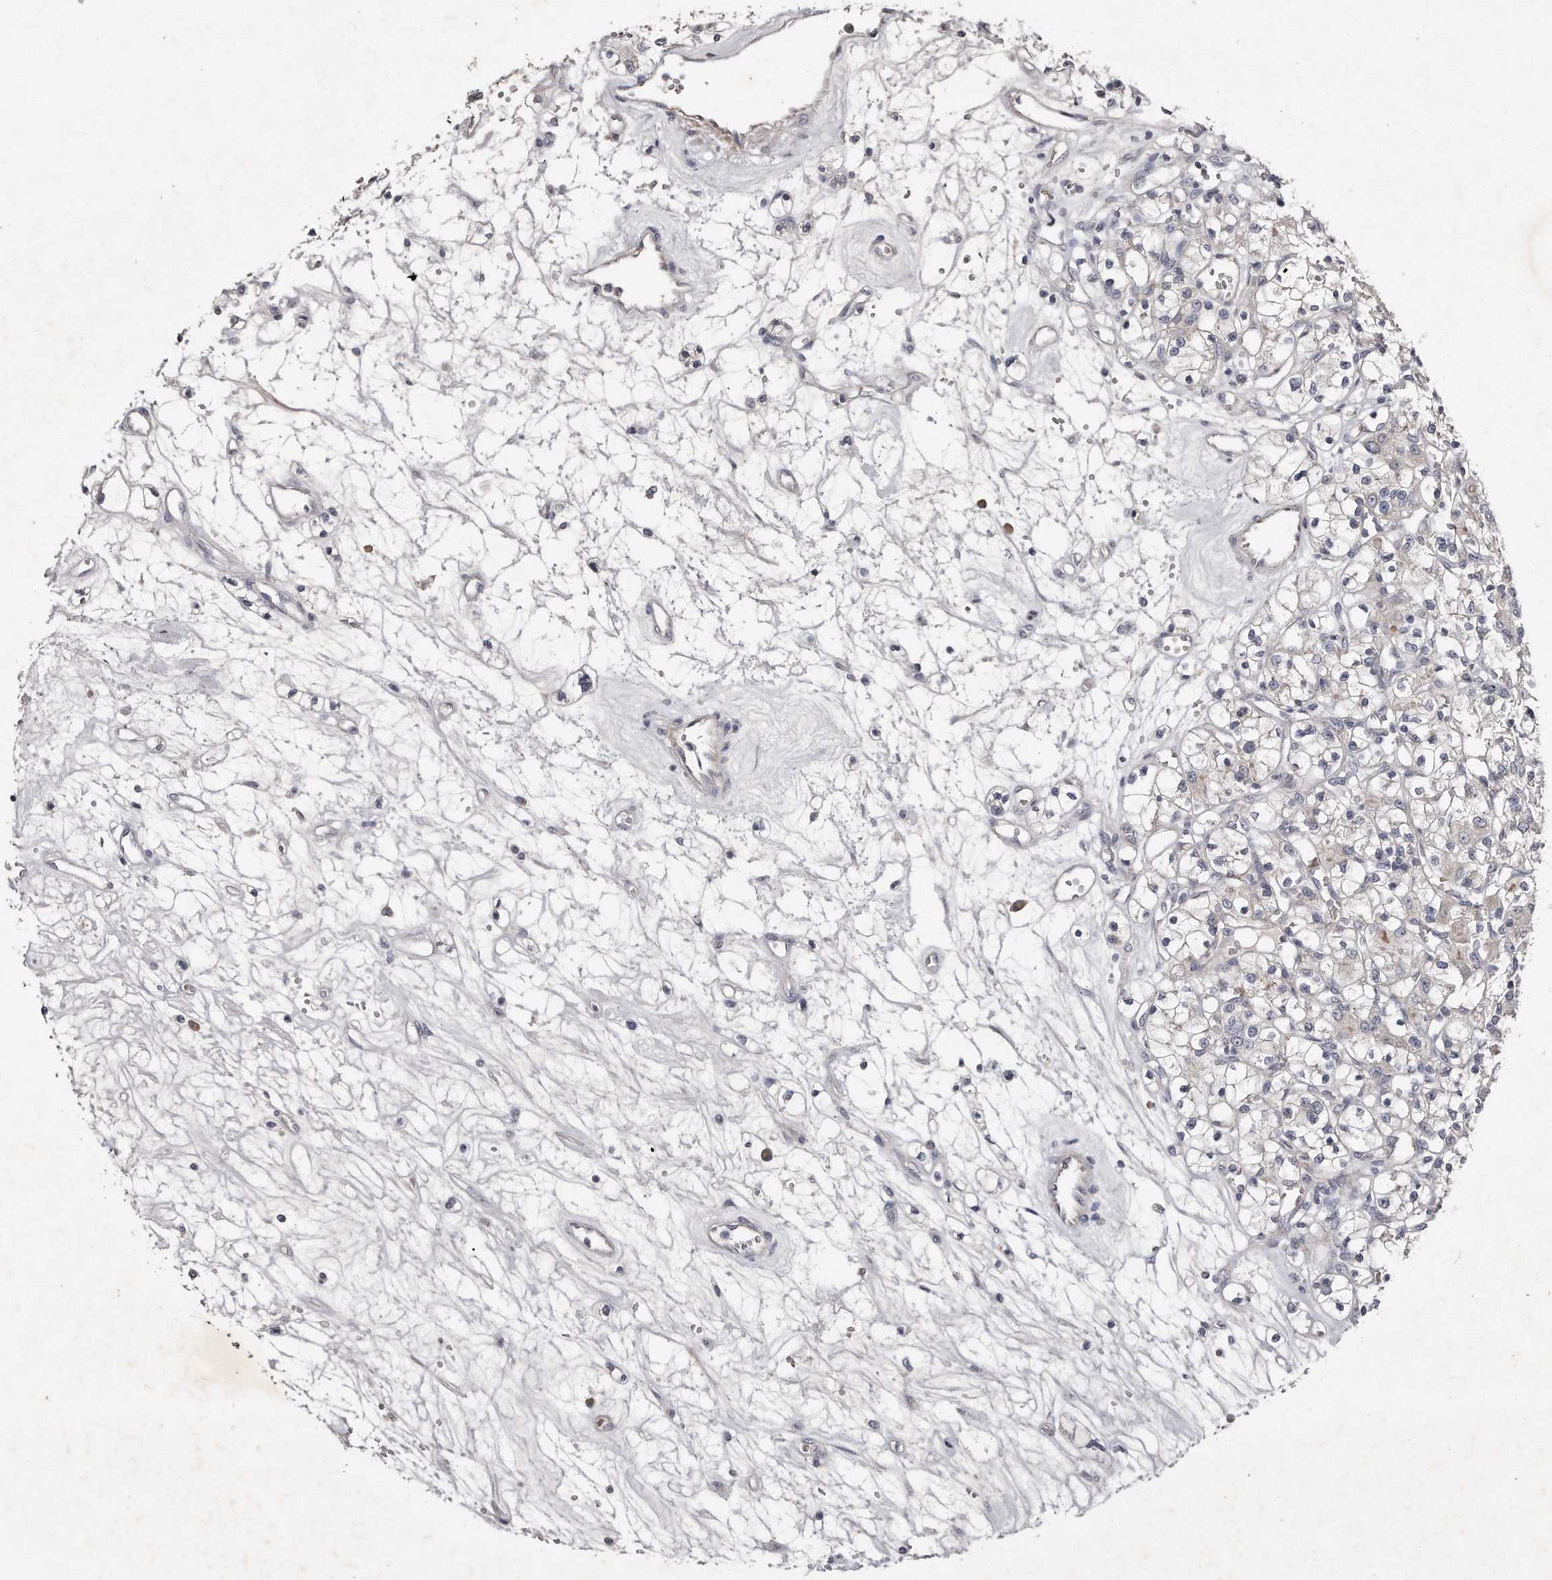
{"staining": {"intensity": "negative", "quantity": "none", "location": "none"}, "tissue": "renal cancer", "cell_type": "Tumor cells", "image_type": "cancer", "snomed": [{"axis": "morphology", "description": "Adenocarcinoma, NOS"}, {"axis": "topography", "description": "Kidney"}], "caption": "A micrograph of human renal cancer is negative for staining in tumor cells.", "gene": "TECR", "patient": {"sex": "female", "age": 59}}